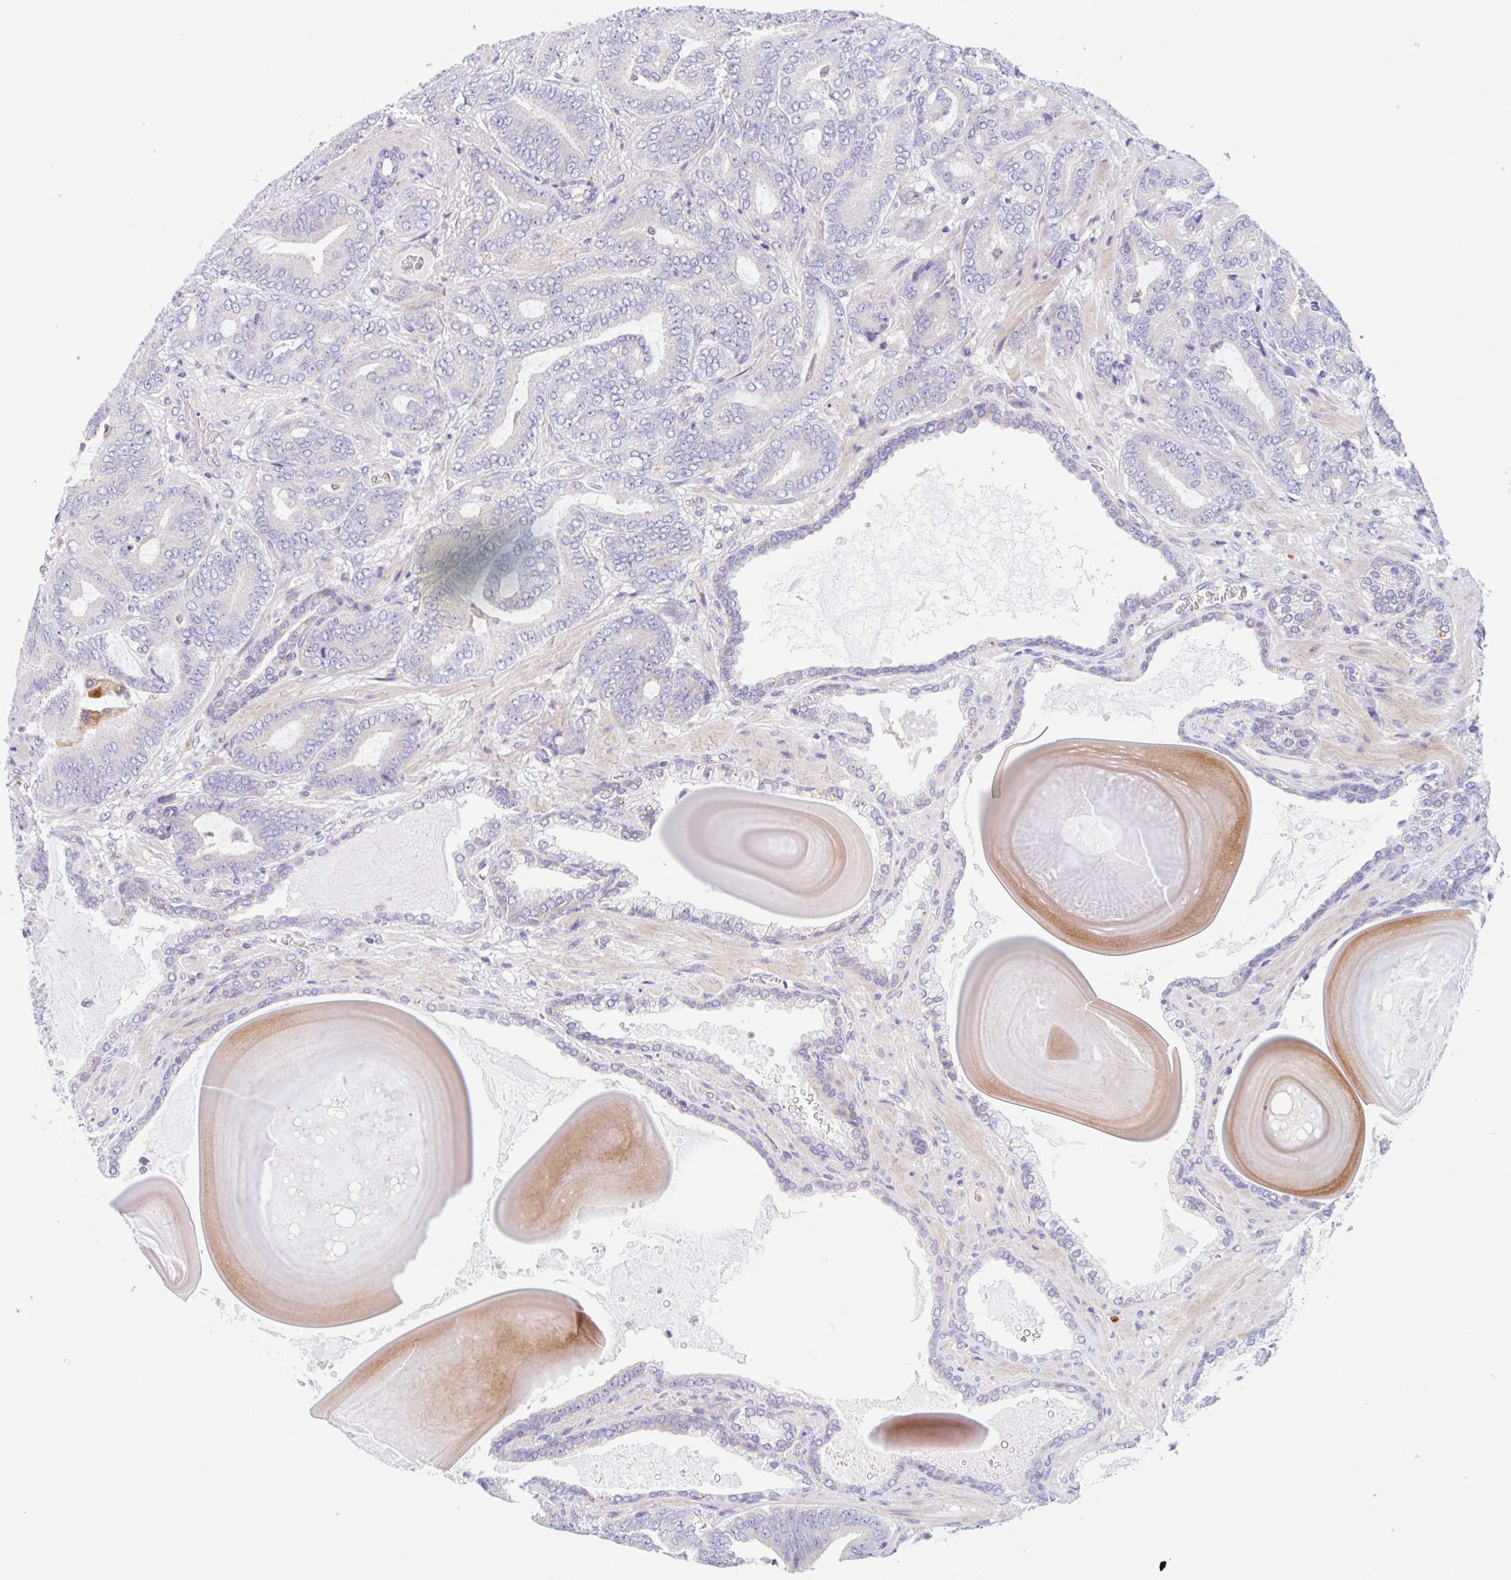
{"staining": {"intensity": "negative", "quantity": "none", "location": "none"}, "tissue": "prostate cancer", "cell_type": "Tumor cells", "image_type": "cancer", "snomed": [{"axis": "morphology", "description": "Adenocarcinoma, High grade"}, {"axis": "topography", "description": "Prostate"}], "caption": "Immunohistochemistry (IHC) image of neoplastic tissue: human adenocarcinoma (high-grade) (prostate) stained with DAB (3,3'-diaminobenzidine) reveals no significant protein staining in tumor cells. (DAB immunohistochemistry (IHC), high magnification).", "gene": "TMEM86A", "patient": {"sex": "male", "age": 62}}